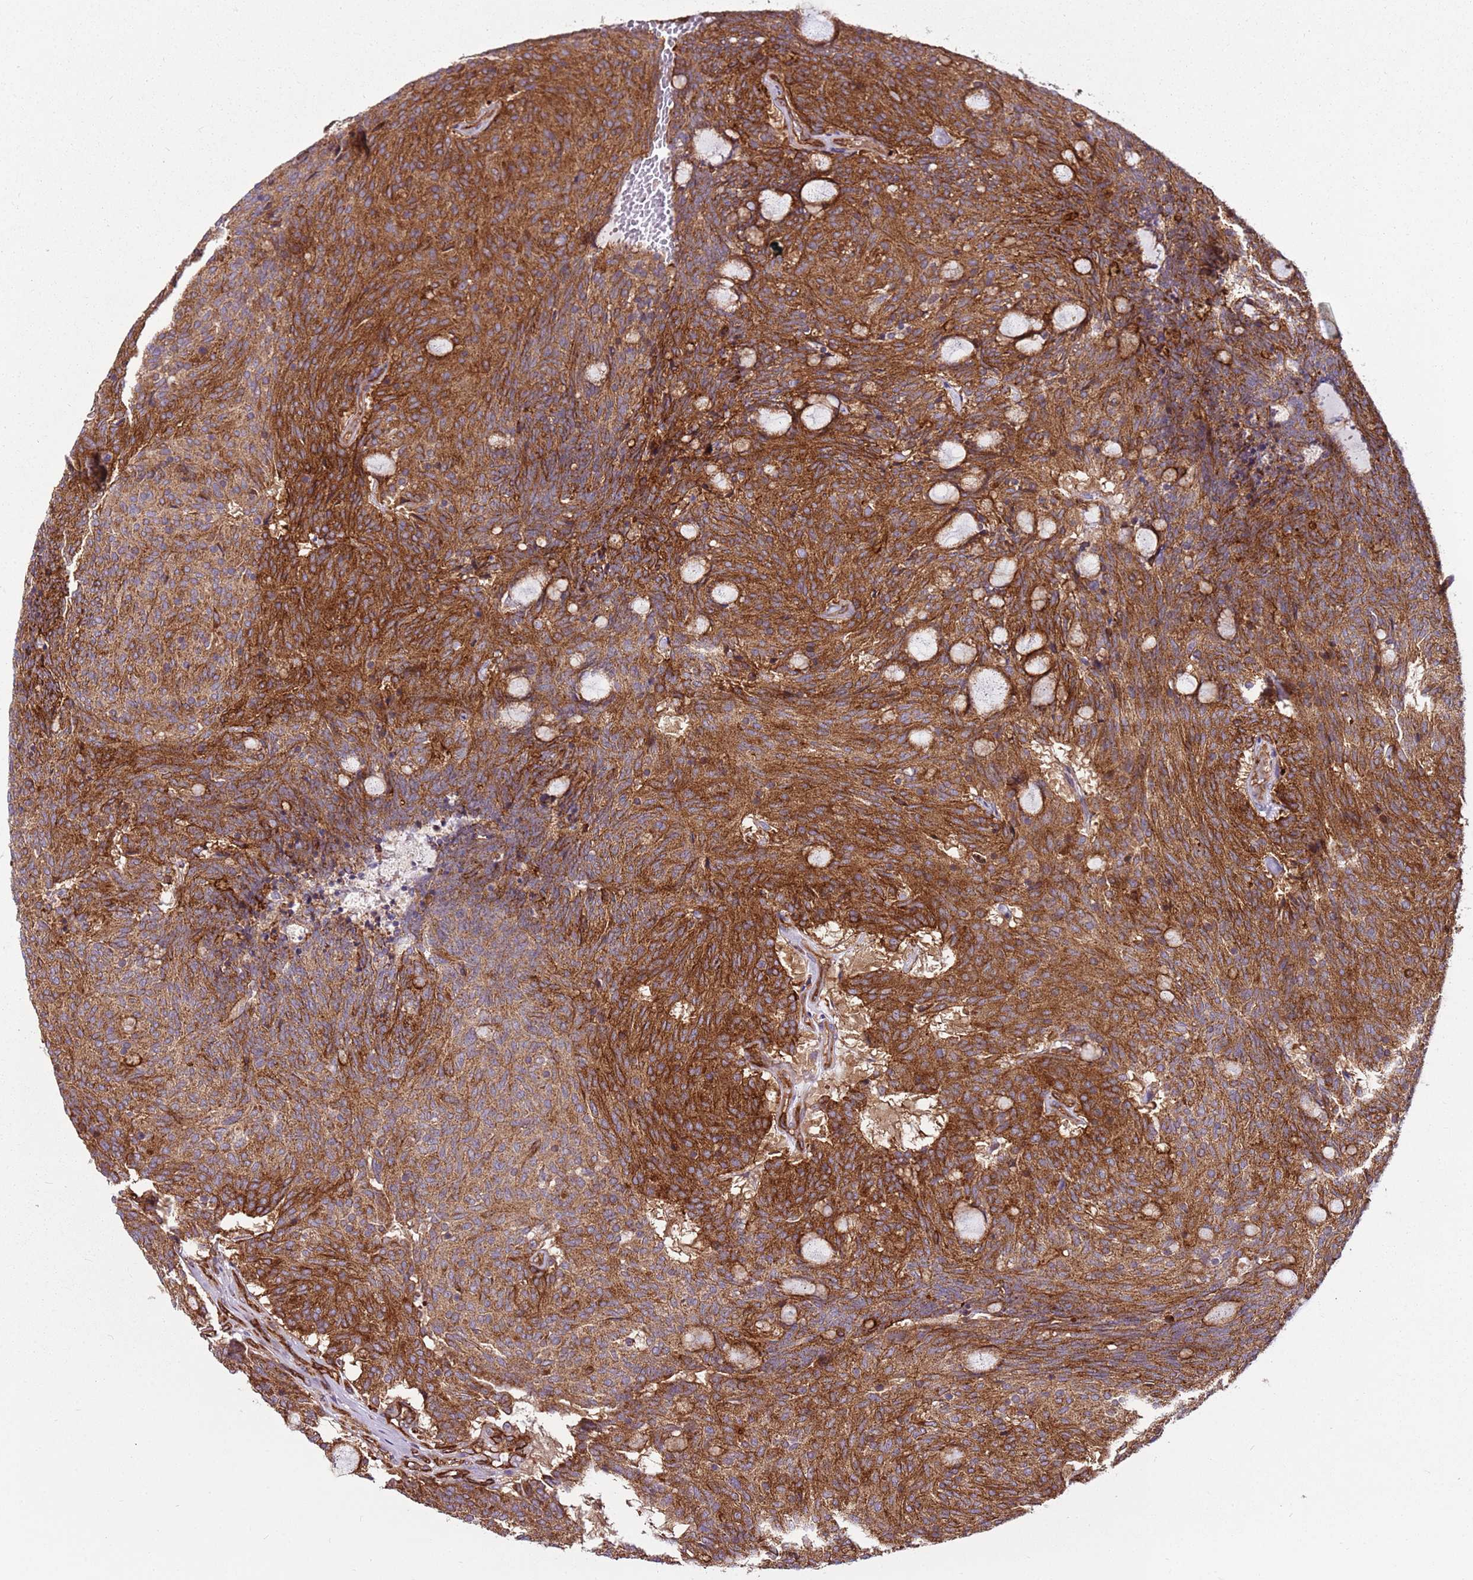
{"staining": {"intensity": "strong", "quantity": ">75%", "location": "cytoplasmic/membranous"}, "tissue": "carcinoid", "cell_type": "Tumor cells", "image_type": "cancer", "snomed": [{"axis": "morphology", "description": "Carcinoid, malignant, NOS"}, {"axis": "topography", "description": "Pancreas"}], "caption": "Protein expression analysis of human carcinoid (malignant) reveals strong cytoplasmic/membranous positivity in about >75% of tumor cells.", "gene": "ZNF827", "patient": {"sex": "female", "age": 54}}